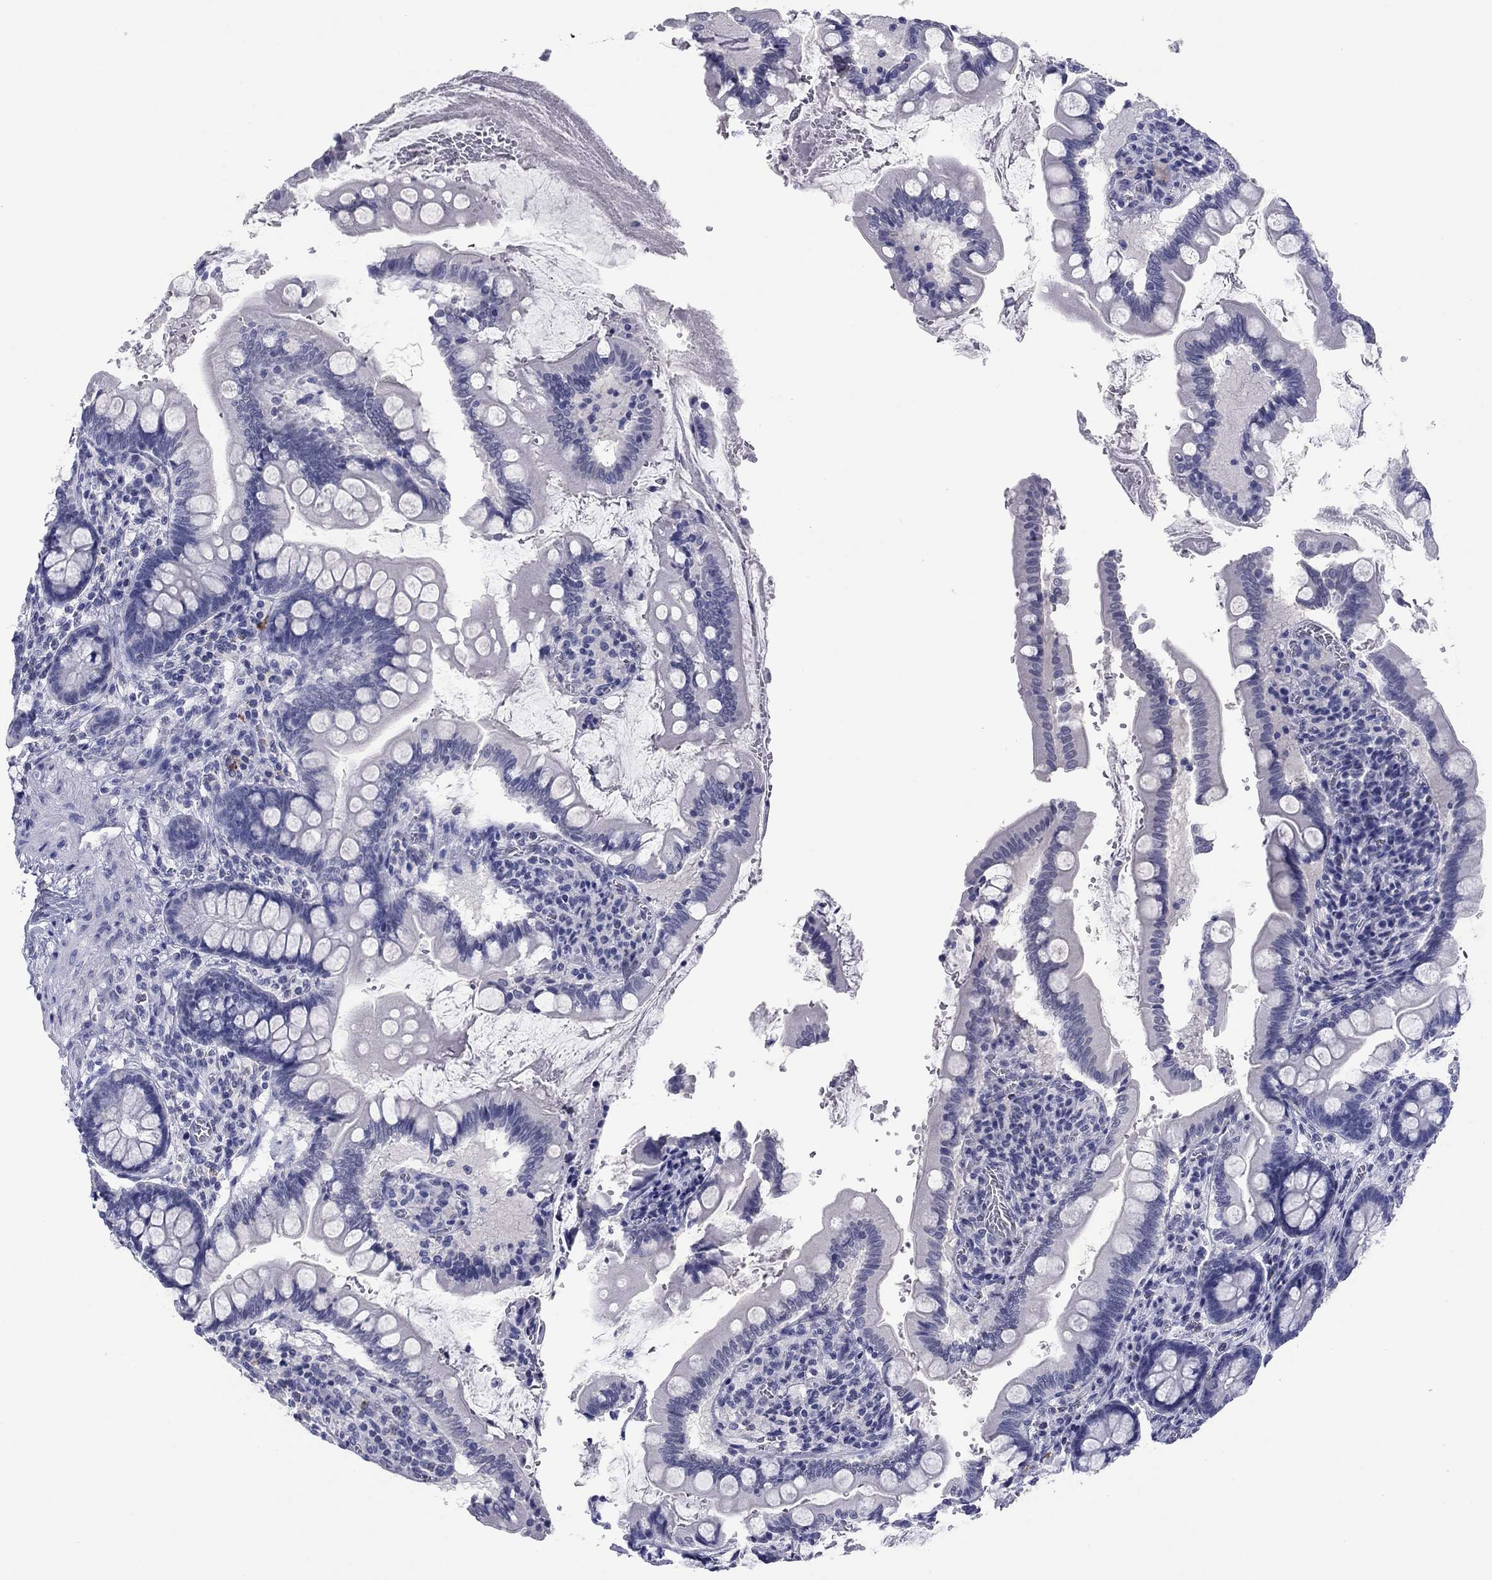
{"staining": {"intensity": "negative", "quantity": "none", "location": "none"}, "tissue": "small intestine", "cell_type": "Glandular cells", "image_type": "normal", "snomed": [{"axis": "morphology", "description": "Normal tissue, NOS"}, {"axis": "topography", "description": "Small intestine"}], "caption": "This micrograph is of unremarkable small intestine stained with immunohistochemistry (IHC) to label a protein in brown with the nuclei are counter-stained blue. There is no staining in glandular cells. (DAB (3,3'-diaminobenzidine) IHC visualized using brightfield microscopy, high magnification).", "gene": "HAO1", "patient": {"sex": "female", "age": 56}}